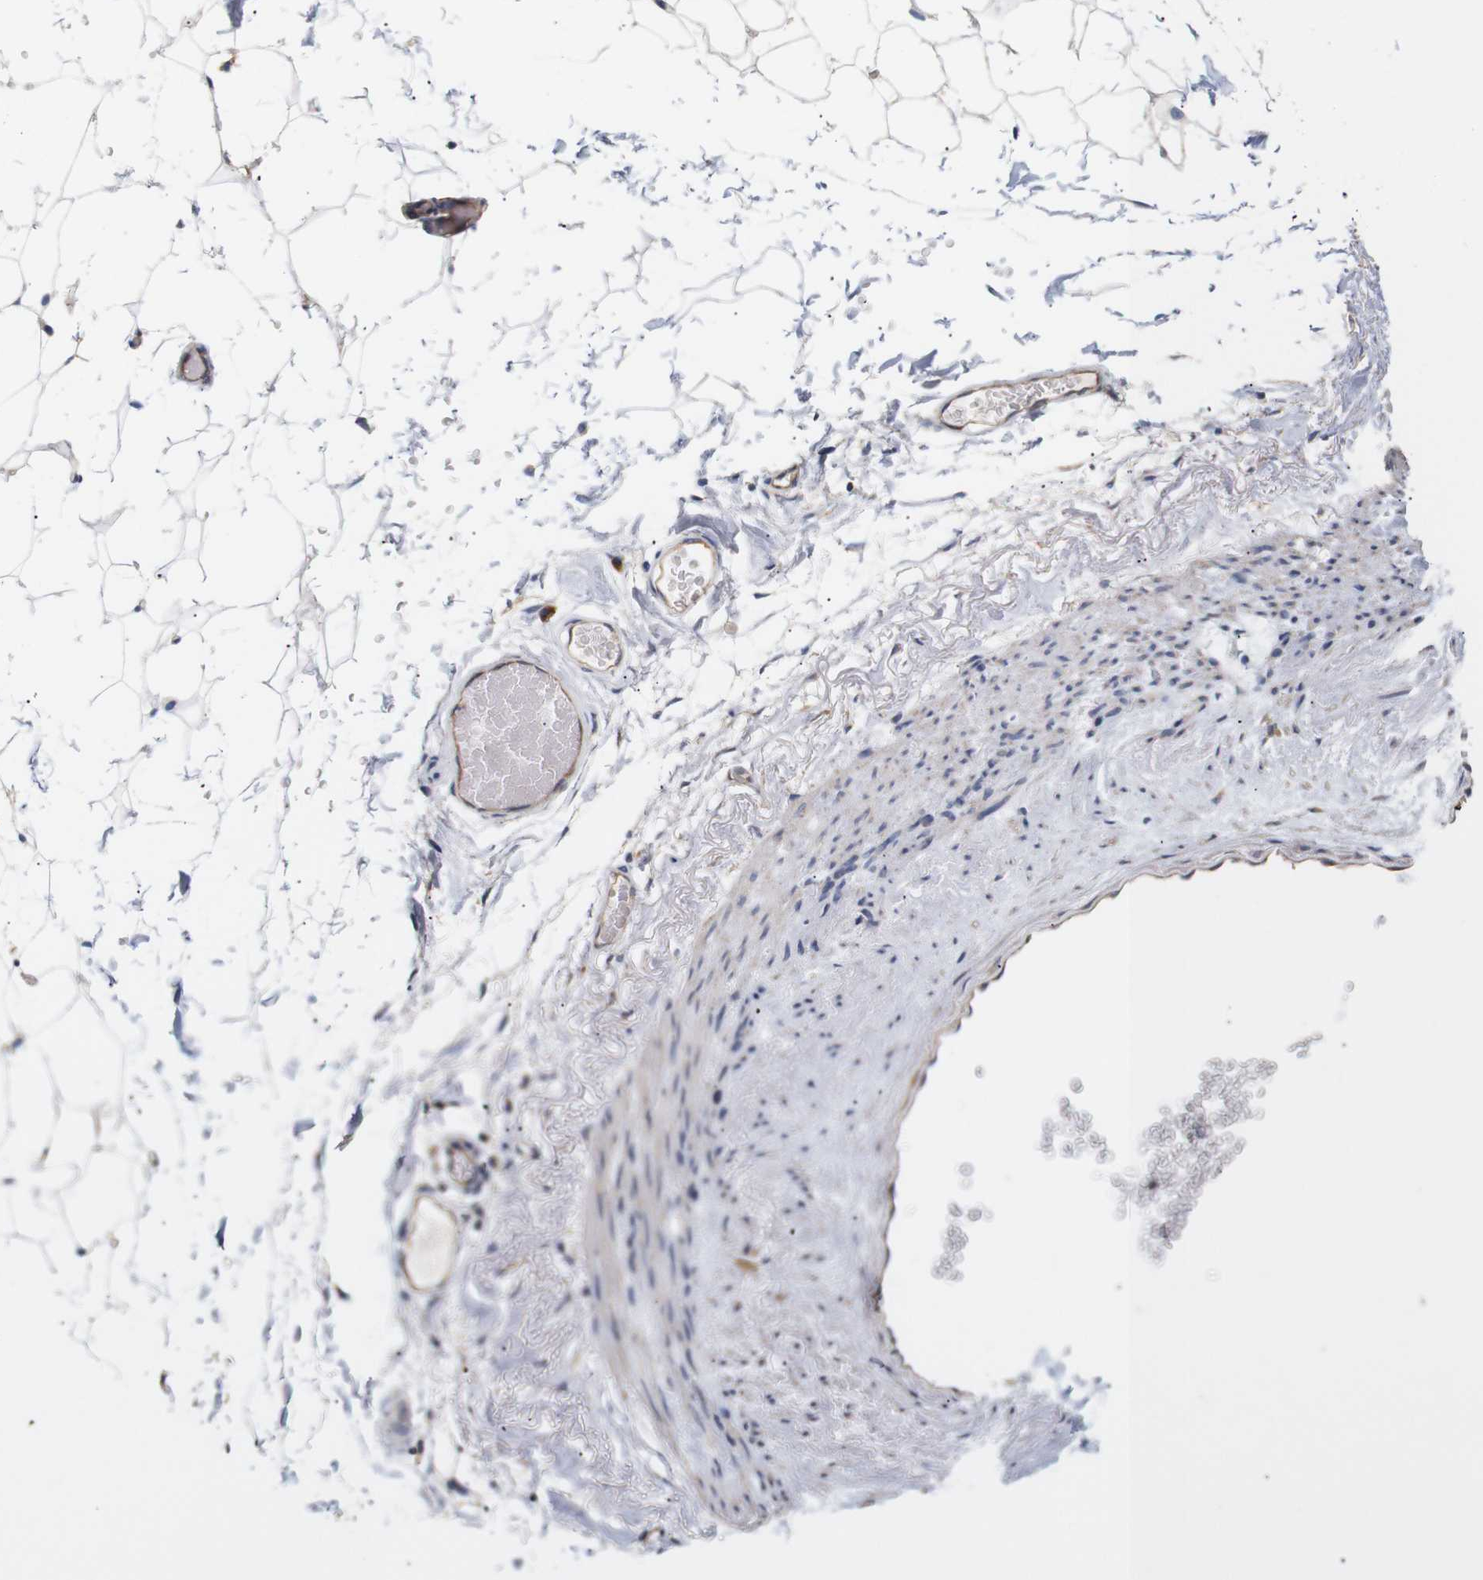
{"staining": {"intensity": "moderate", "quantity": "25%-75%", "location": "cytoplasmic/membranous"}, "tissue": "adipose tissue", "cell_type": "Adipocytes", "image_type": "normal", "snomed": [{"axis": "morphology", "description": "Normal tissue, NOS"}, {"axis": "topography", "description": "Breast"}, {"axis": "topography", "description": "Soft tissue"}], "caption": "Benign adipose tissue displays moderate cytoplasmic/membranous expression in approximately 25%-75% of adipocytes (IHC, brightfield microscopy, high magnification)..", "gene": "TRIM5", "patient": {"sex": "female", "age": 75}}